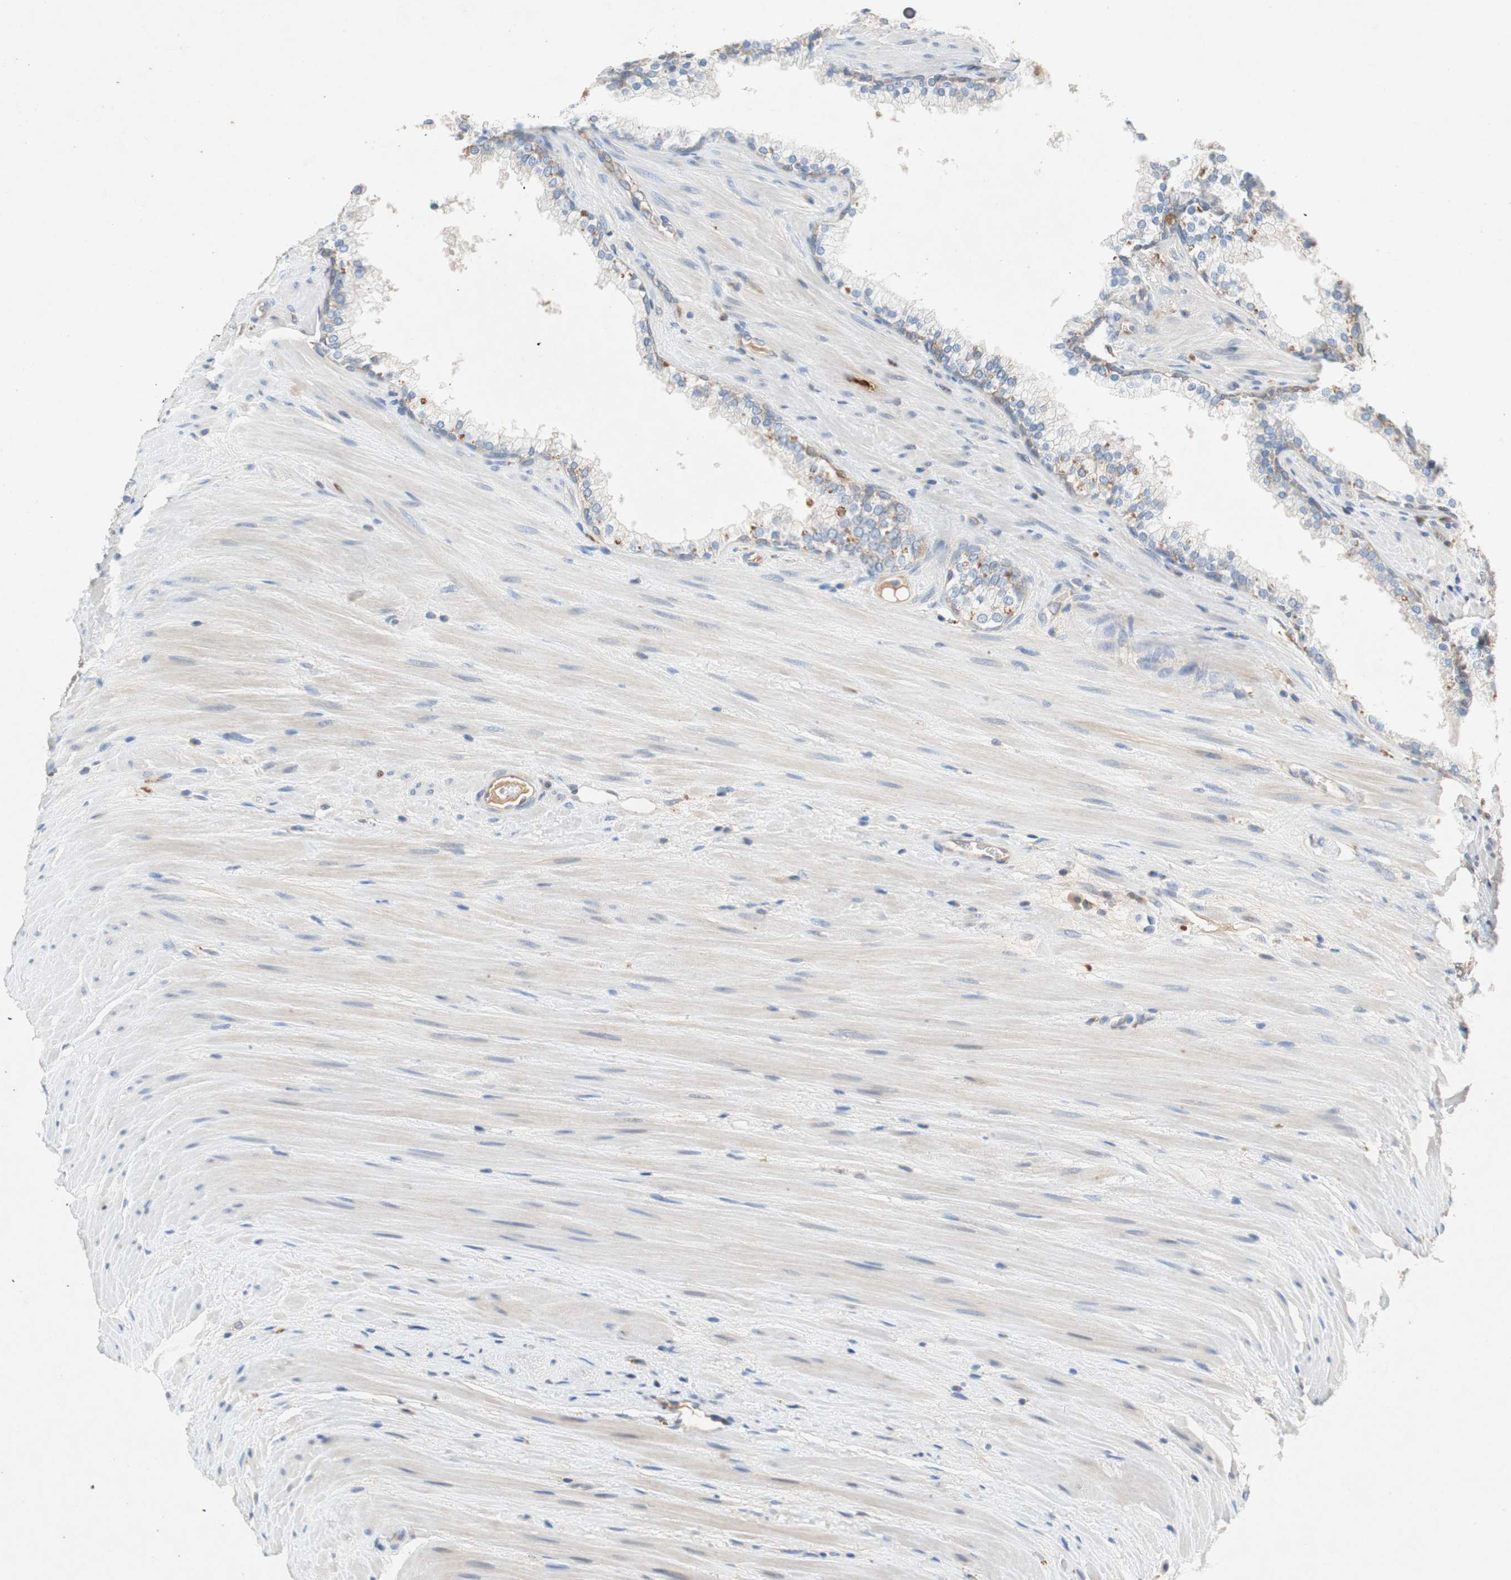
{"staining": {"intensity": "weak", "quantity": "<25%", "location": "cytoplasmic/membranous"}, "tissue": "prostate cancer", "cell_type": "Tumor cells", "image_type": "cancer", "snomed": [{"axis": "morphology", "description": "Adenocarcinoma, Low grade"}, {"axis": "topography", "description": "Prostate"}], "caption": "This is an IHC image of human prostate cancer (adenocarcinoma (low-grade)). There is no staining in tumor cells.", "gene": "RELB", "patient": {"sex": "male", "age": 58}}